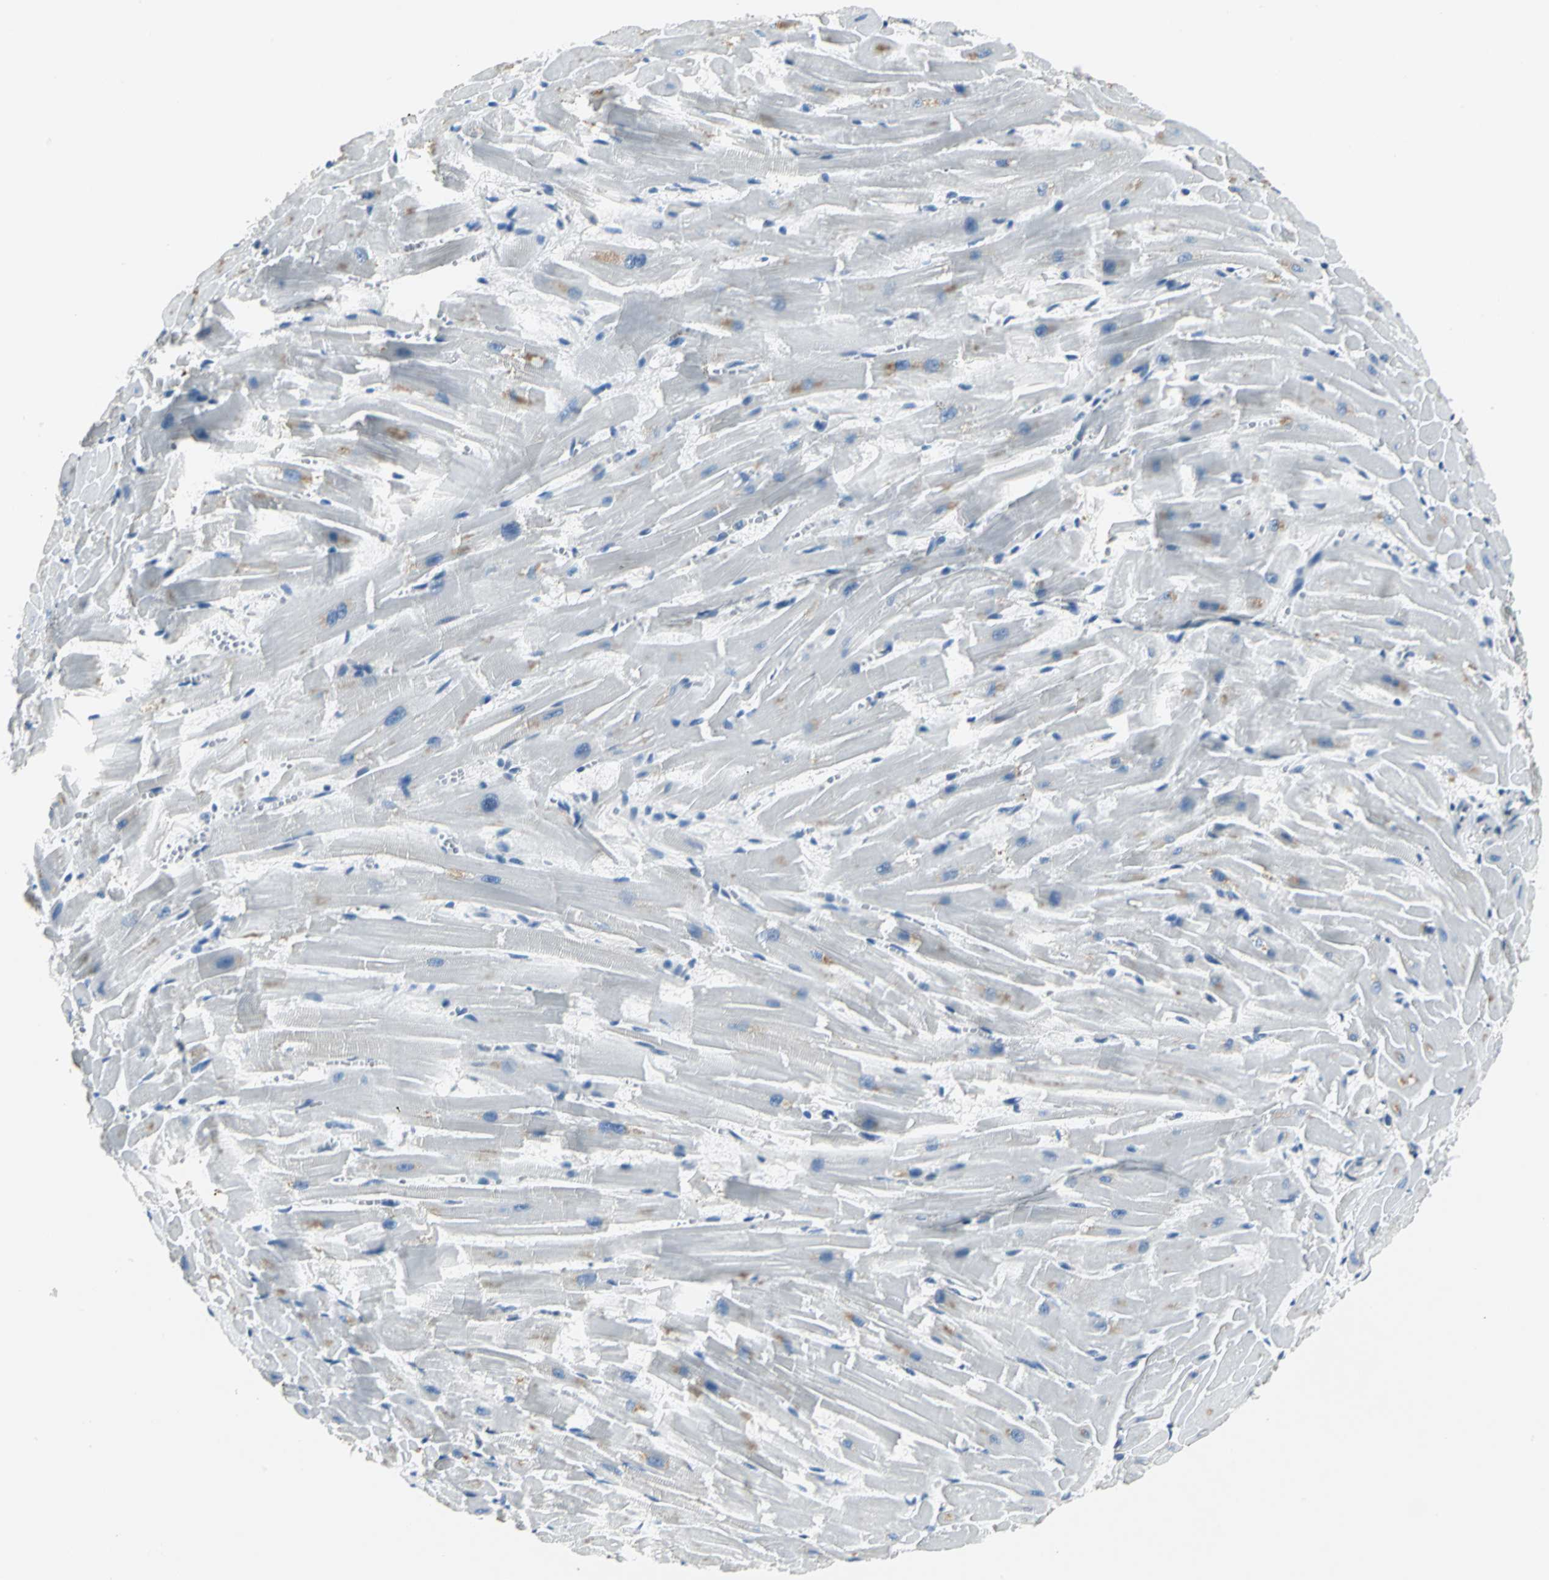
{"staining": {"intensity": "weak", "quantity": "<25%", "location": "cytoplasmic/membranous"}, "tissue": "heart muscle", "cell_type": "Cardiomyocytes", "image_type": "normal", "snomed": [{"axis": "morphology", "description": "Normal tissue, NOS"}, {"axis": "topography", "description": "Heart"}], "caption": "Immunohistochemistry (IHC) histopathology image of unremarkable heart muscle stained for a protein (brown), which displays no expression in cardiomyocytes. (Stains: DAB (3,3'-diaminobenzidine) IHC with hematoxylin counter stain, Microscopy: brightfield microscopy at high magnification).", "gene": "RIPOR1", "patient": {"sex": "female", "age": 19}}